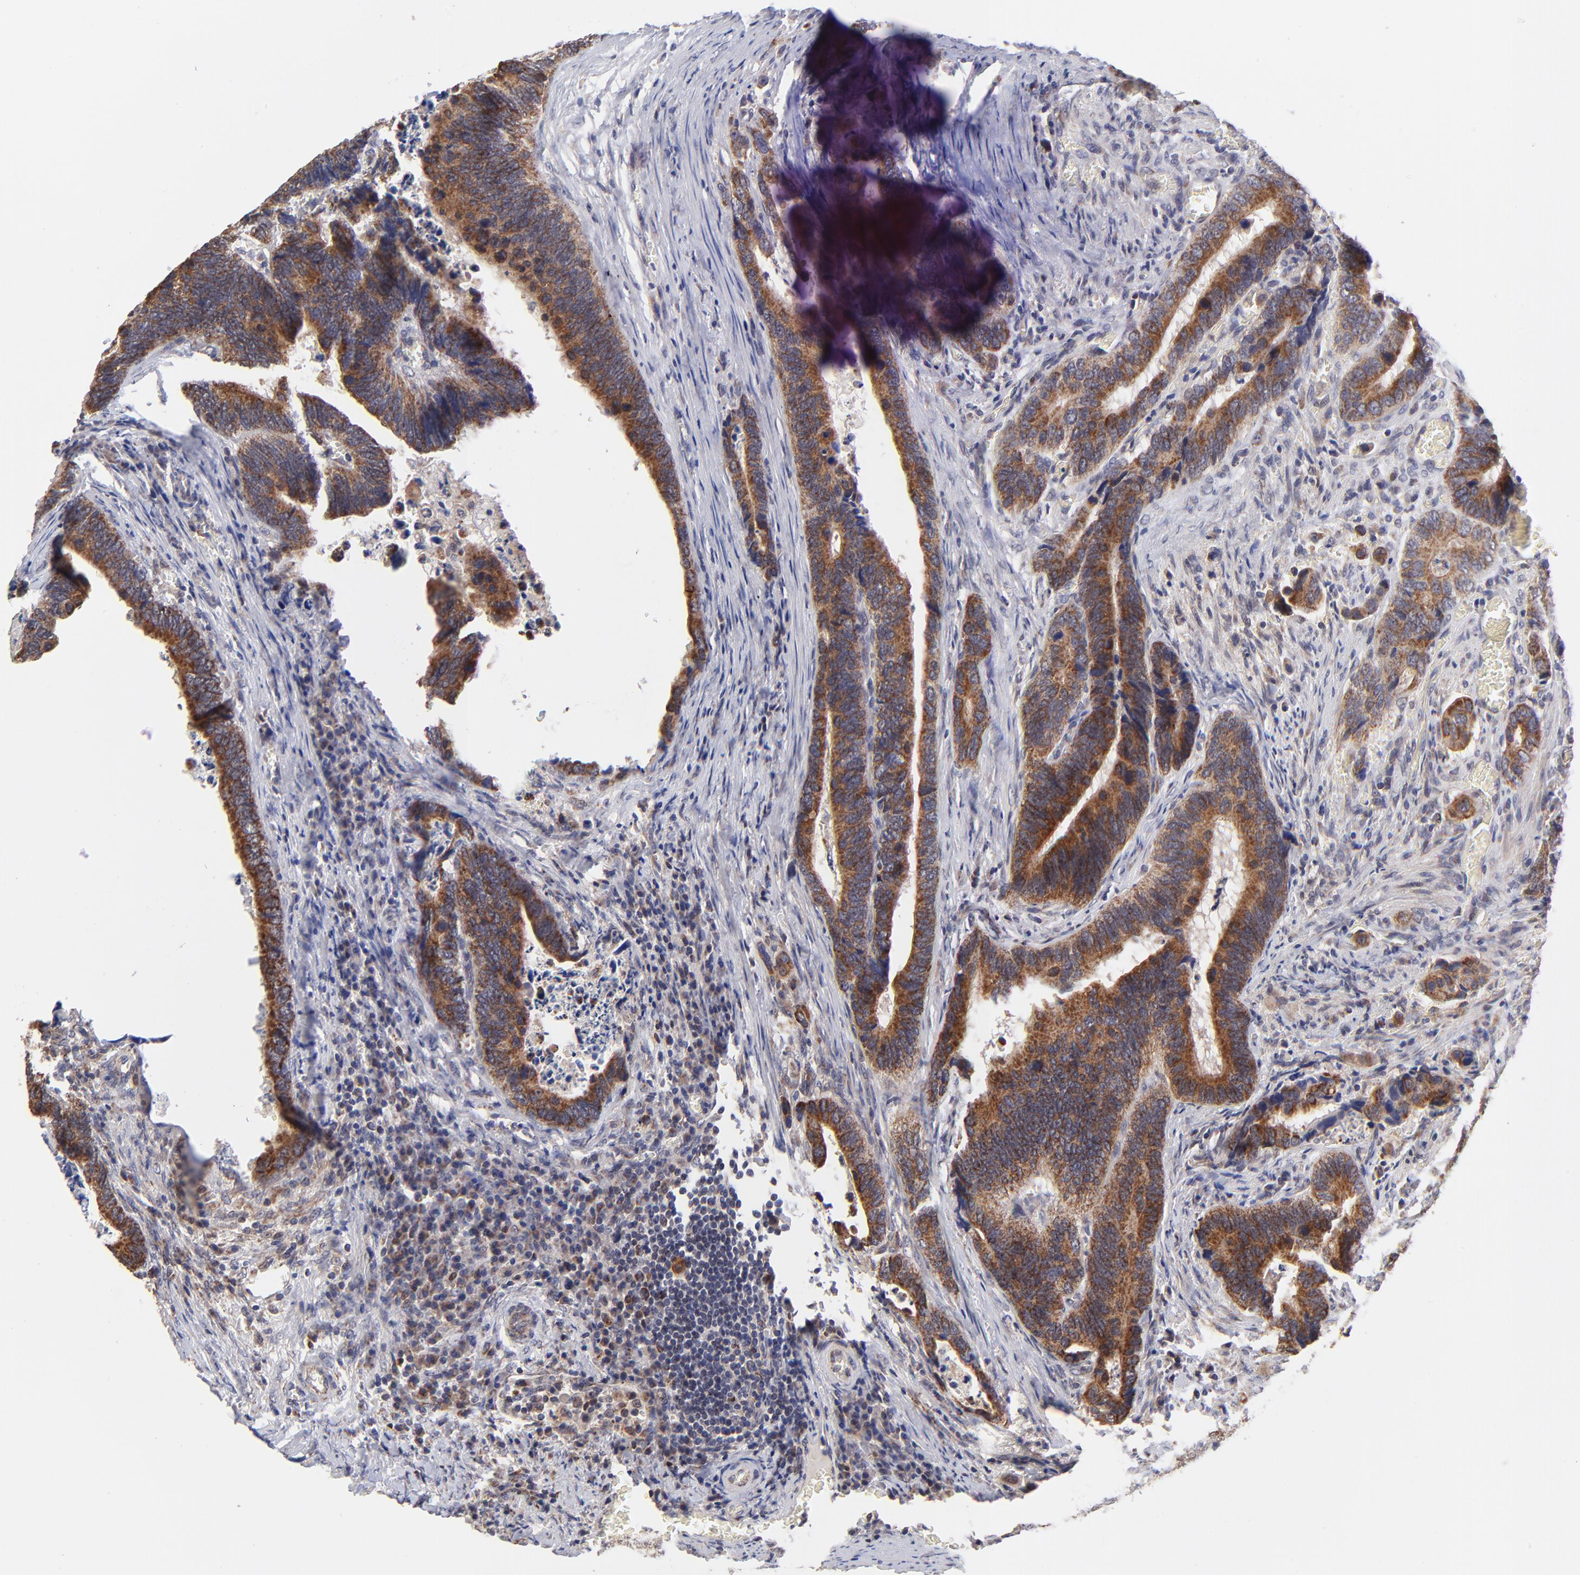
{"staining": {"intensity": "strong", "quantity": ">75%", "location": "cytoplasmic/membranous"}, "tissue": "colorectal cancer", "cell_type": "Tumor cells", "image_type": "cancer", "snomed": [{"axis": "morphology", "description": "Adenocarcinoma, NOS"}, {"axis": "topography", "description": "Colon"}], "caption": "Adenocarcinoma (colorectal) stained with a protein marker shows strong staining in tumor cells.", "gene": "FBXL12", "patient": {"sex": "male", "age": 72}}